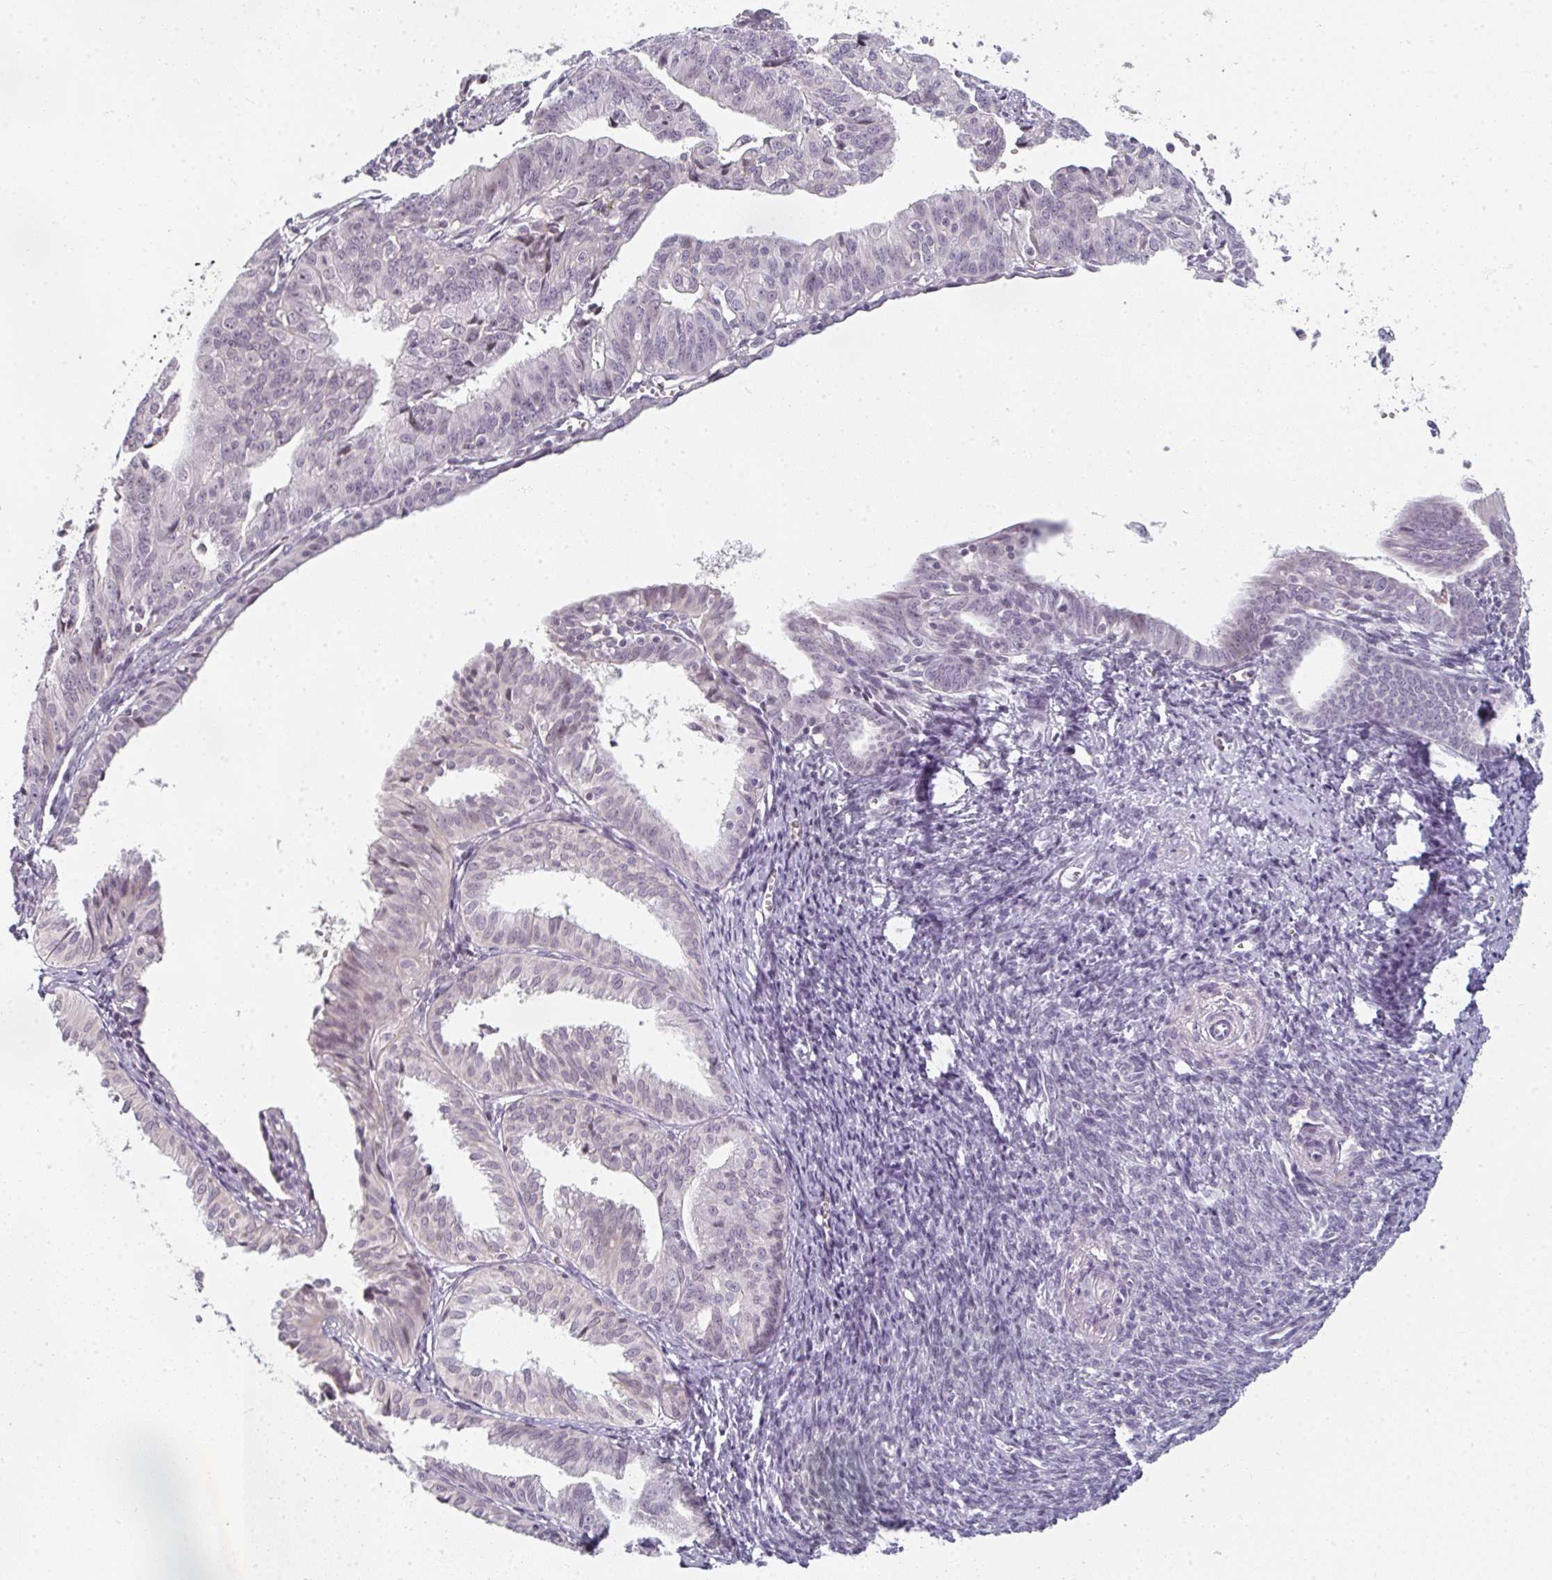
{"staining": {"intensity": "negative", "quantity": "none", "location": "none"}, "tissue": "endometrial cancer", "cell_type": "Tumor cells", "image_type": "cancer", "snomed": [{"axis": "morphology", "description": "Adenocarcinoma, NOS"}, {"axis": "topography", "description": "Endometrium"}], "caption": "Immunohistochemical staining of human endometrial cancer (adenocarcinoma) reveals no significant positivity in tumor cells. (DAB (3,3'-diaminobenzidine) immunohistochemistry visualized using brightfield microscopy, high magnification).", "gene": "RBBP6", "patient": {"sex": "female", "age": 56}}